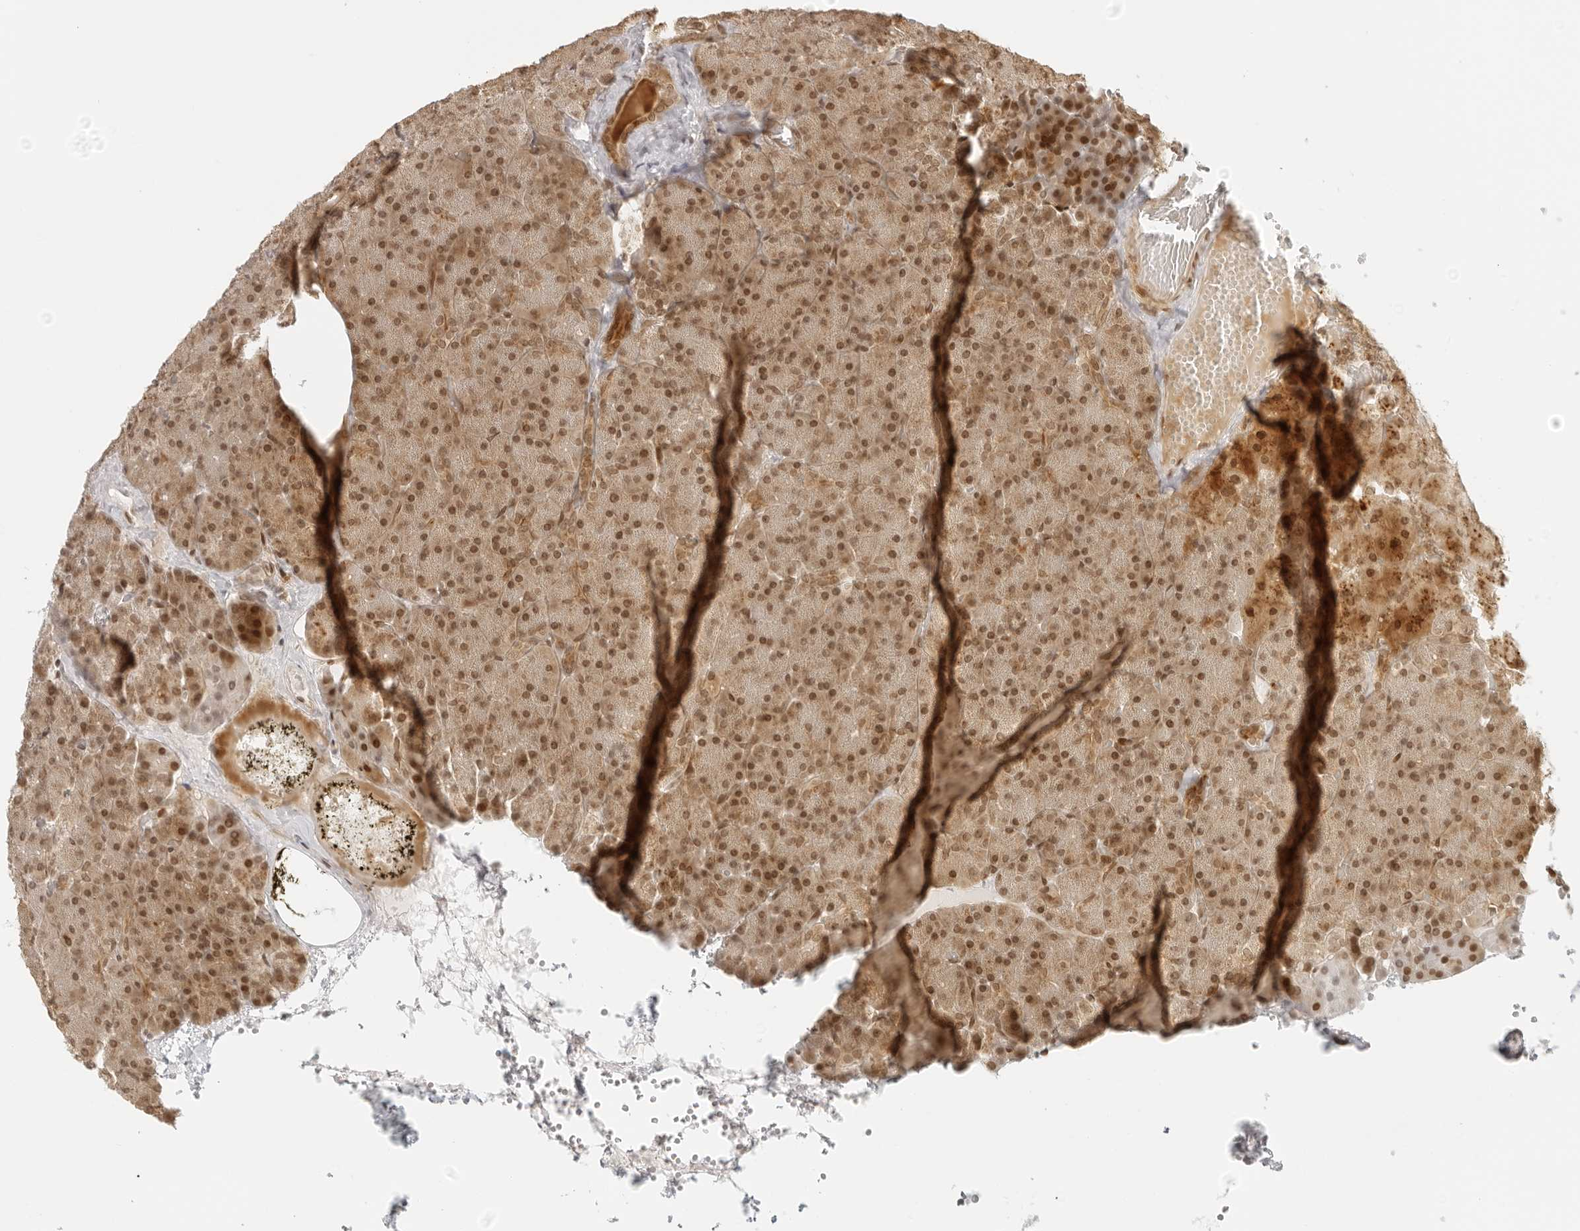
{"staining": {"intensity": "moderate", "quantity": ">75%", "location": "cytoplasmic/membranous,nuclear"}, "tissue": "pancreas", "cell_type": "Exocrine glandular cells", "image_type": "normal", "snomed": [{"axis": "morphology", "description": "Normal tissue, NOS"}, {"axis": "morphology", "description": "Carcinoid, malignant, NOS"}, {"axis": "topography", "description": "Pancreas"}], "caption": "This micrograph reveals immunohistochemistry (IHC) staining of unremarkable pancreas, with medium moderate cytoplasmic/membranous,nuclear positivity in about >75% of exocrine glandular cells.", "gene": "ZNF407", "patient": {"sex": "female", "age": 35}}